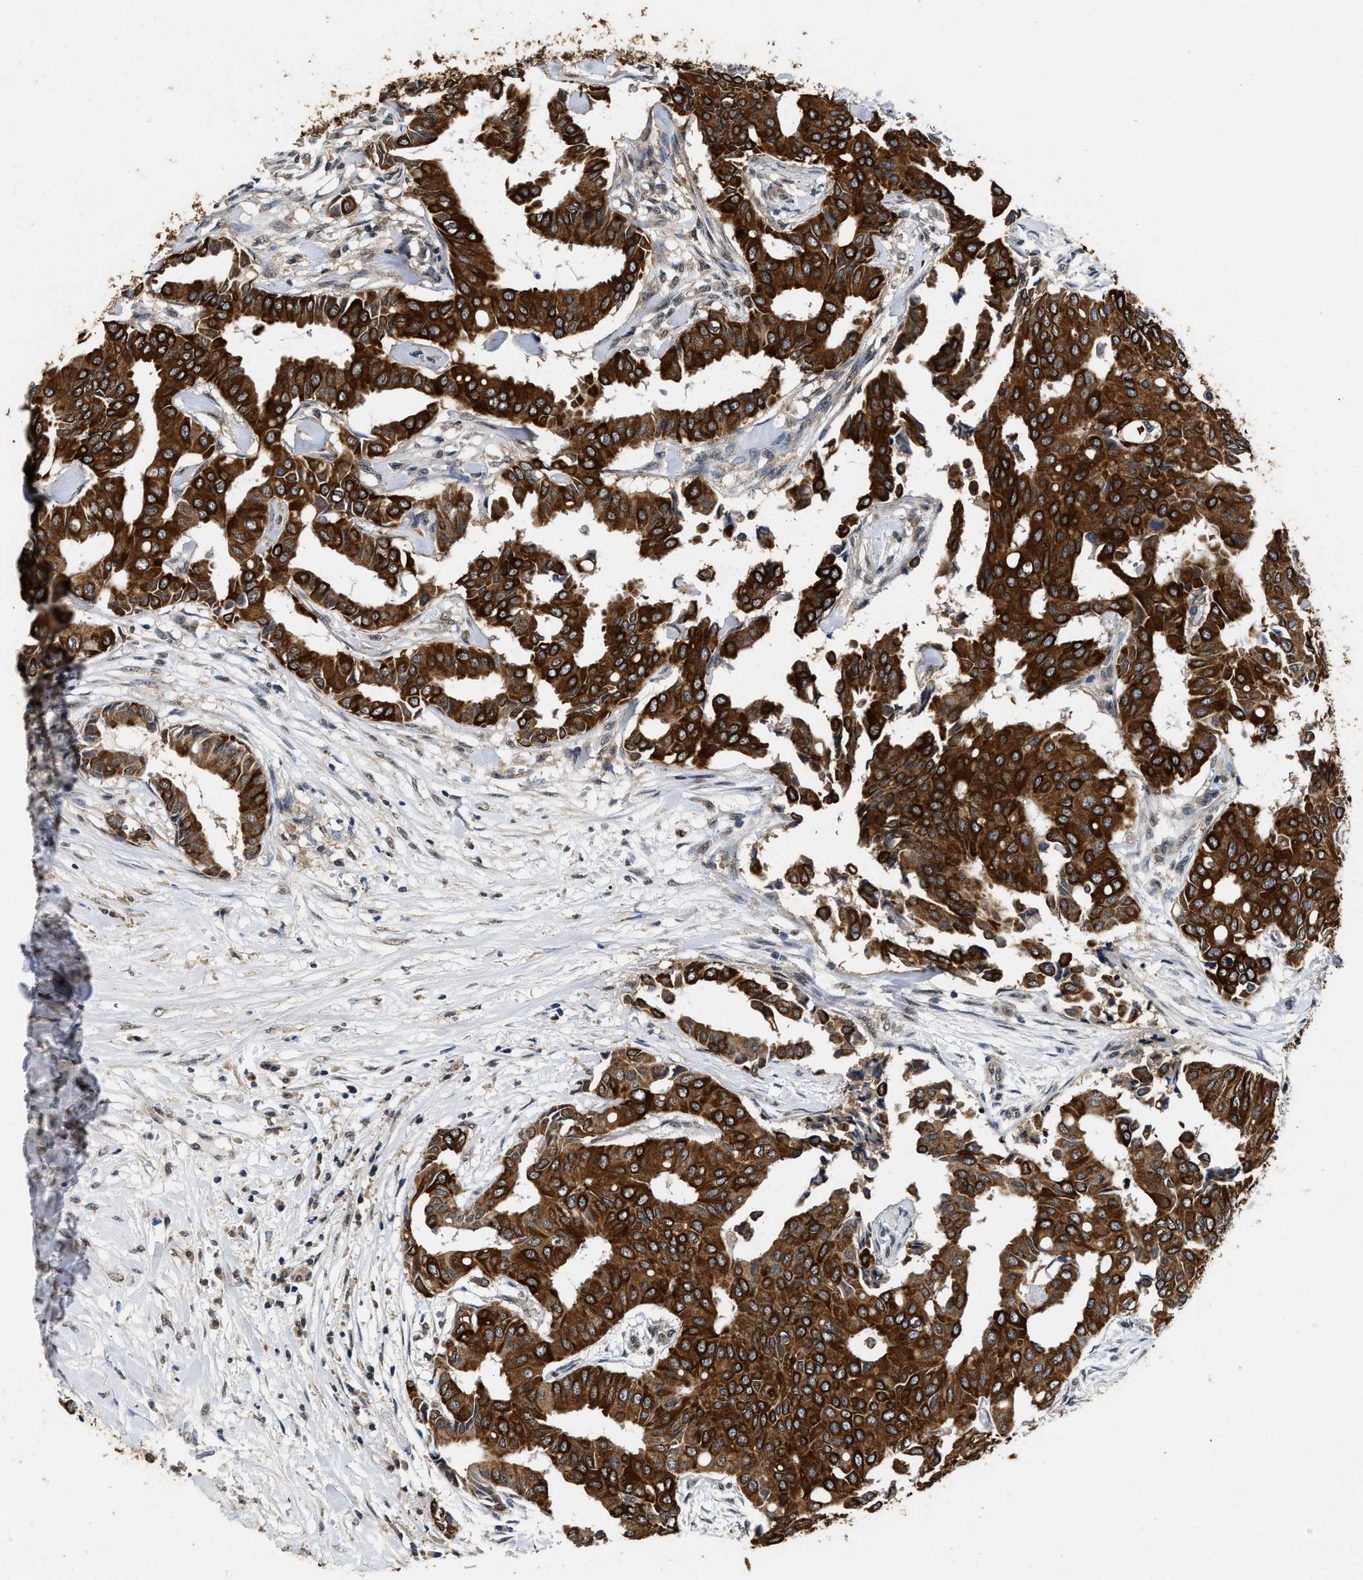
{"staining": {"intensity": "strong", "quantity": ">75%", "location": "cytoplasmic/membranous"}, "tissue": "head and neck cancer", "cell_type": "Tumor cells", "image_type": "cancer", "snomed": [{"axis": "morphology", "description": "Adenocarcinoma, NOS"}, {"axis": "topography", "description": "Salivary gland"}, {"axis": "topography", "description": "Head-Neck"}], "caption": "Immunohistochemistry image of neoplastic tissue: head and neck cancer stained using immunohistochemistry reveals high levels of strong protein expression localized specifically in the cytoplasmic/membranous of tumor cells, appearing as a cytoplasmic/membranous brown color.", "gene": "CTNNA1", "patient": {"sex": "female", "age": 59}}